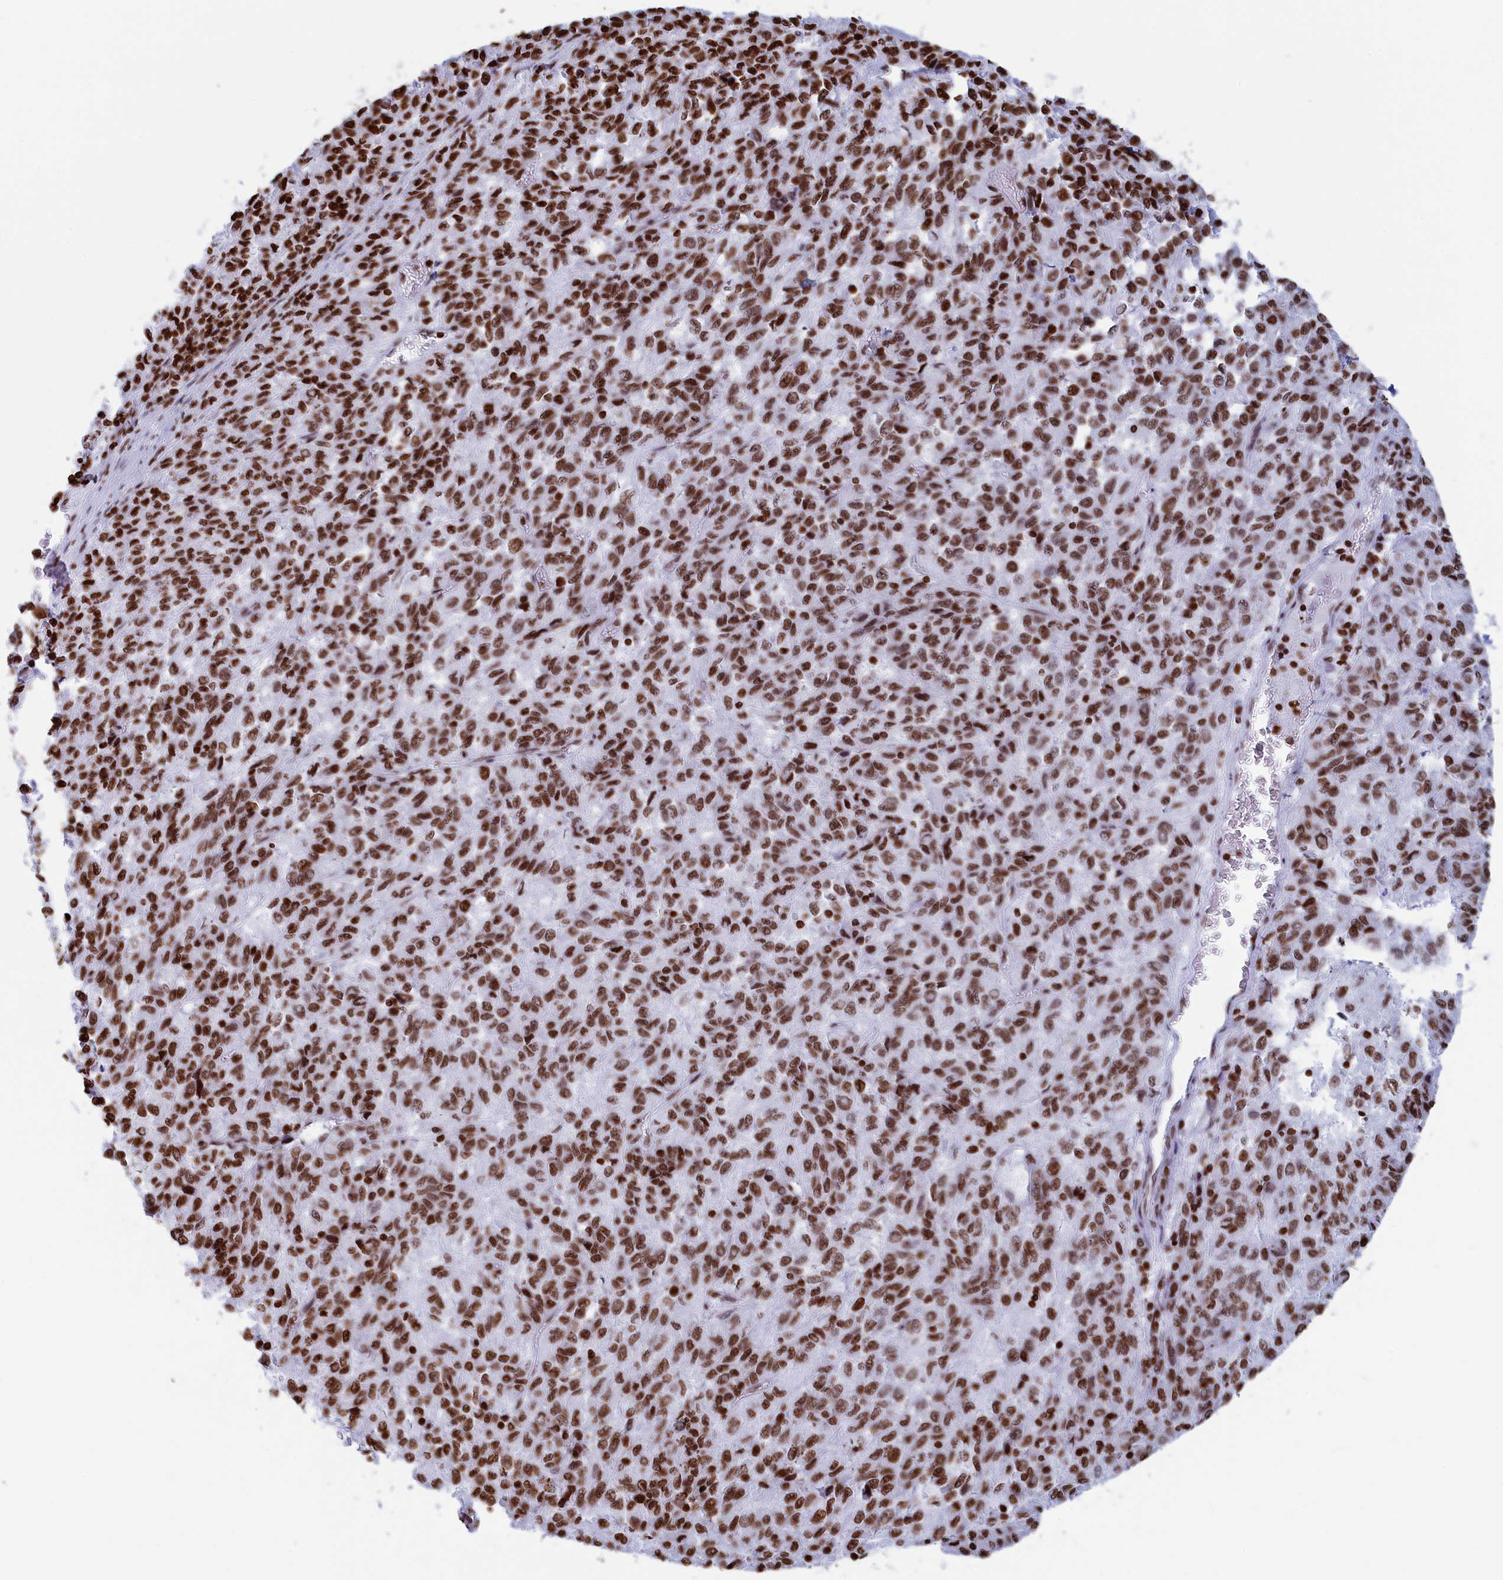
{"staining": {"intensity": "strong", "quantity": ">75%", "location": "nuclear"}, "tissue": "melanoma", "cell_type": "Tumor cells", "image_type": "cancer", "snomed": [{"axis": "morphology", "description": "Malignant melanoma, Metastatic site"}, {"axis": "topography", "description": "Lung"}], "caption": "Melanoma stained with a brown dye demonstrates strong nuclear positive expression in approximately >75% of tumor cells.", "gene": "APOBEC3A", "patient": {"sex": "male", "age": 64}}